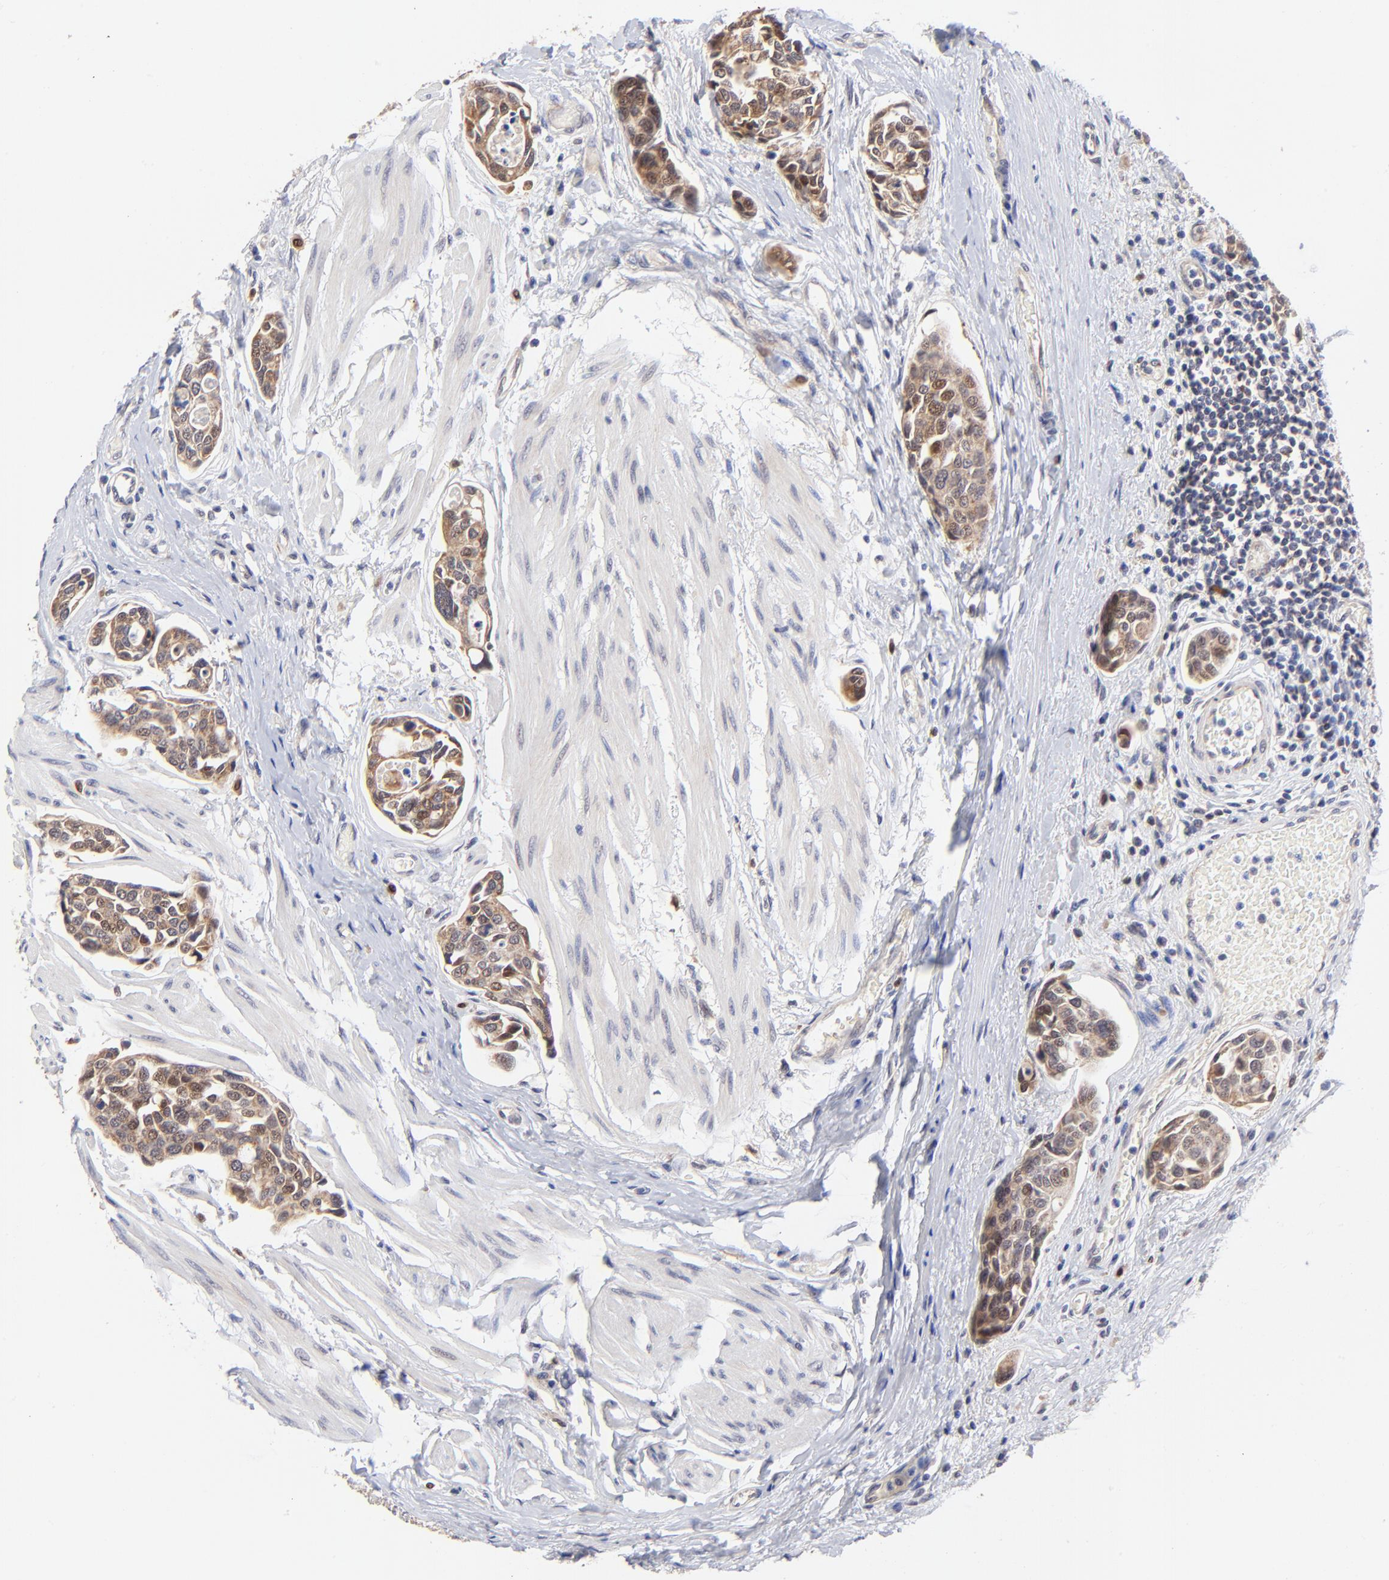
{"staining": {"intensity": "moderate", "quantity": "25%-75%", "location": "cytoplasmic/membranous,nuclear"}, "tissue": "urothelial cancer", "cell_type": "Tumor cells", "image_type": "cancer", "snomed": [{"axis": "morphology", "description": "Urothelial carcinoma, High grade"}, {"axis": "topography", "description": "Urinary bladder"}], "caption": "Tumor cells exhibit moderate cytoplasmic/membranous and nuclear staining in approximately 25%-75% of cells in urothelial cancer.", "gene": "FBXL12", "patient": {"sex": "male", "age": 78}}